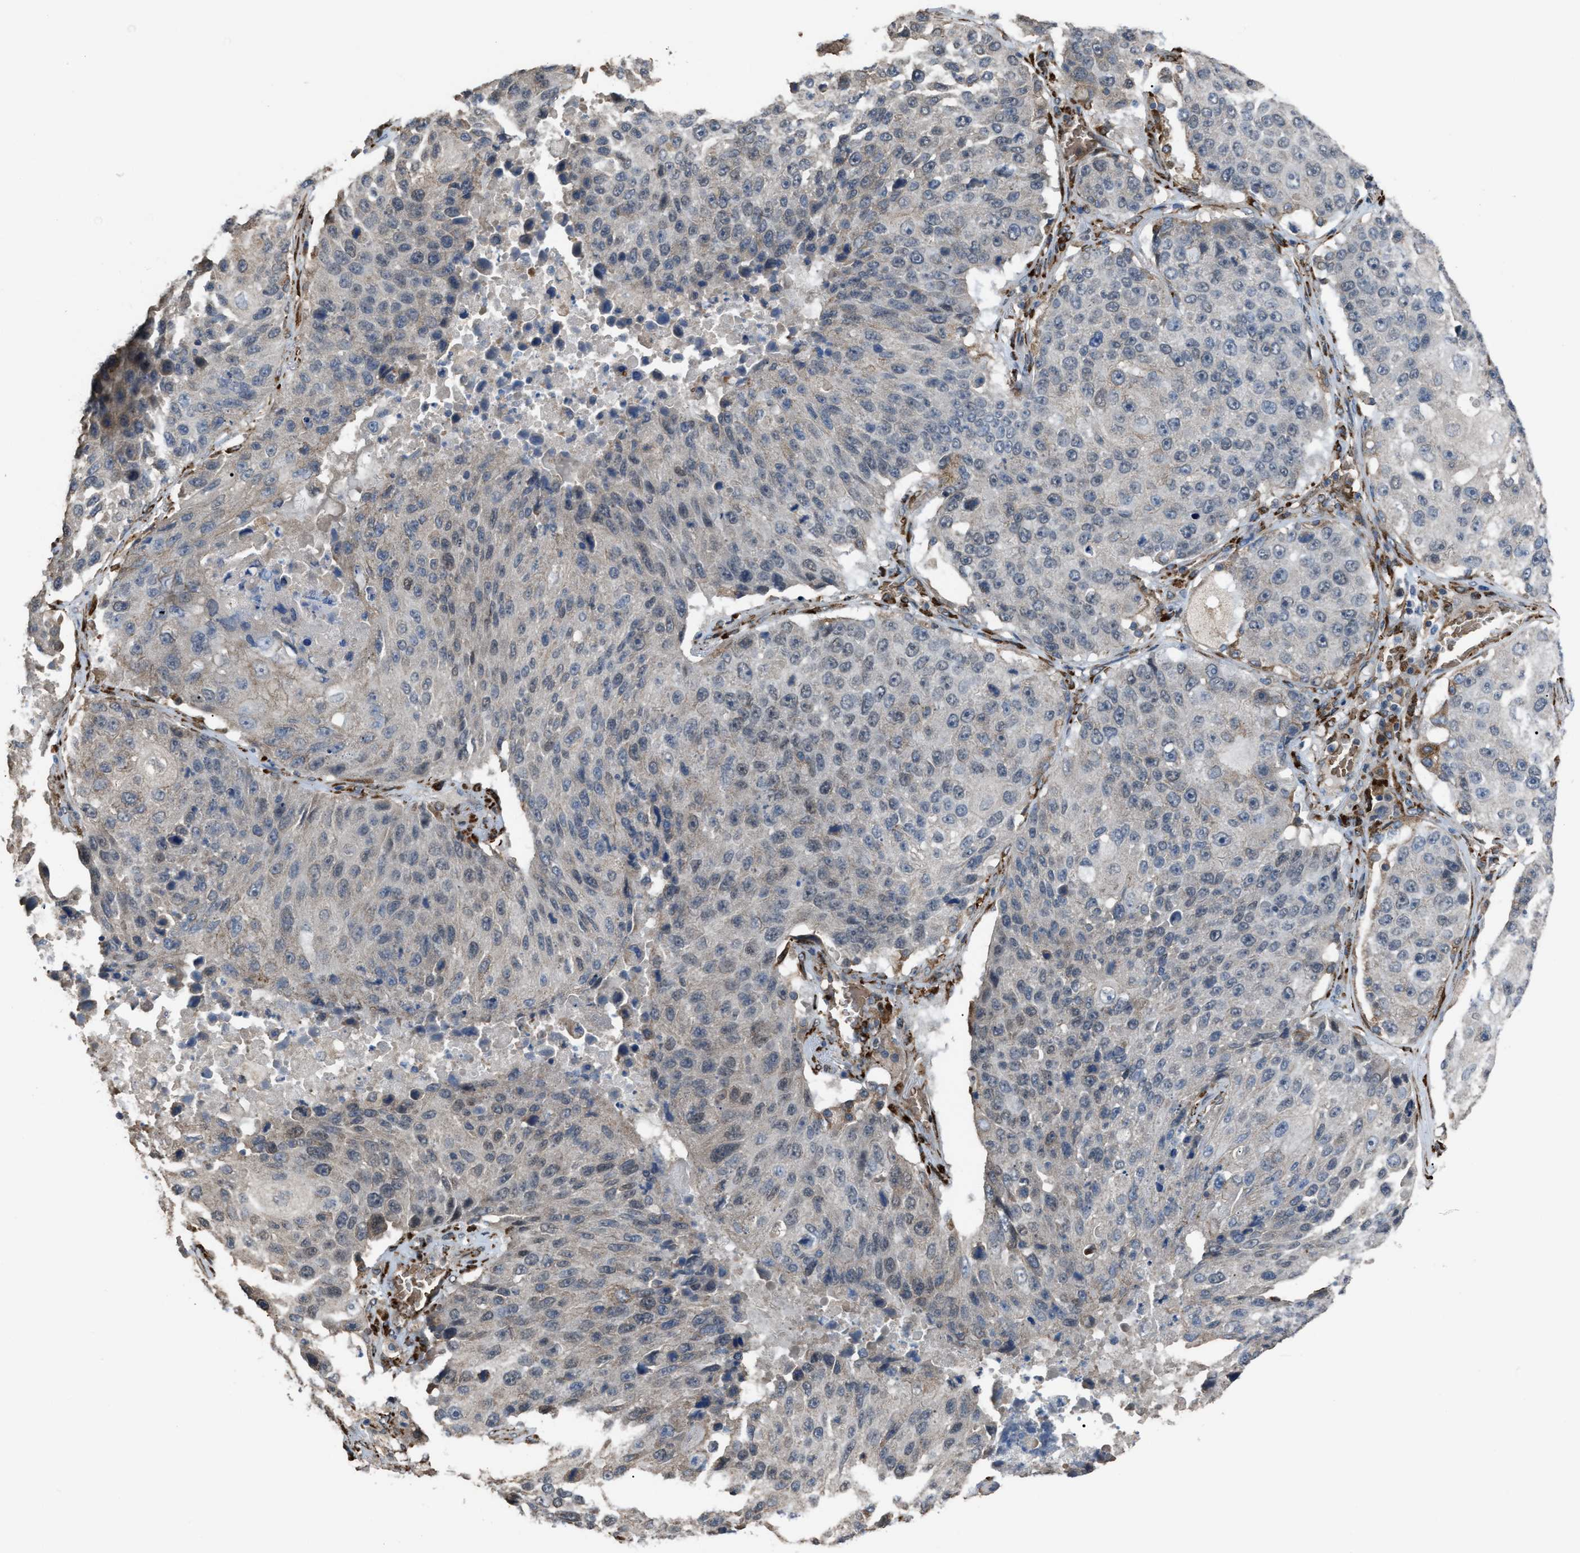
{"staining": {"intensity": "negative", "quantity": "none", "location": "none"}, "tissue": "lung cancer", "cell_type": "Tumor cells", "image_type": "cancer", "snomed": [{"axis": "morphology", "description": "Squamous cell carcinoma, NOS"}, {"axis": "topography", "description": "Lung"}], "caption": "Image shows no significant protein staining in tumor cells of squamous cell carcinoma (lung). (DAB immunohistochemistry (IHC) visualized using brightfield microscopy, high magnification).", "gene": "SELENOM", "patient": {"sex": "male", "age": 61}}